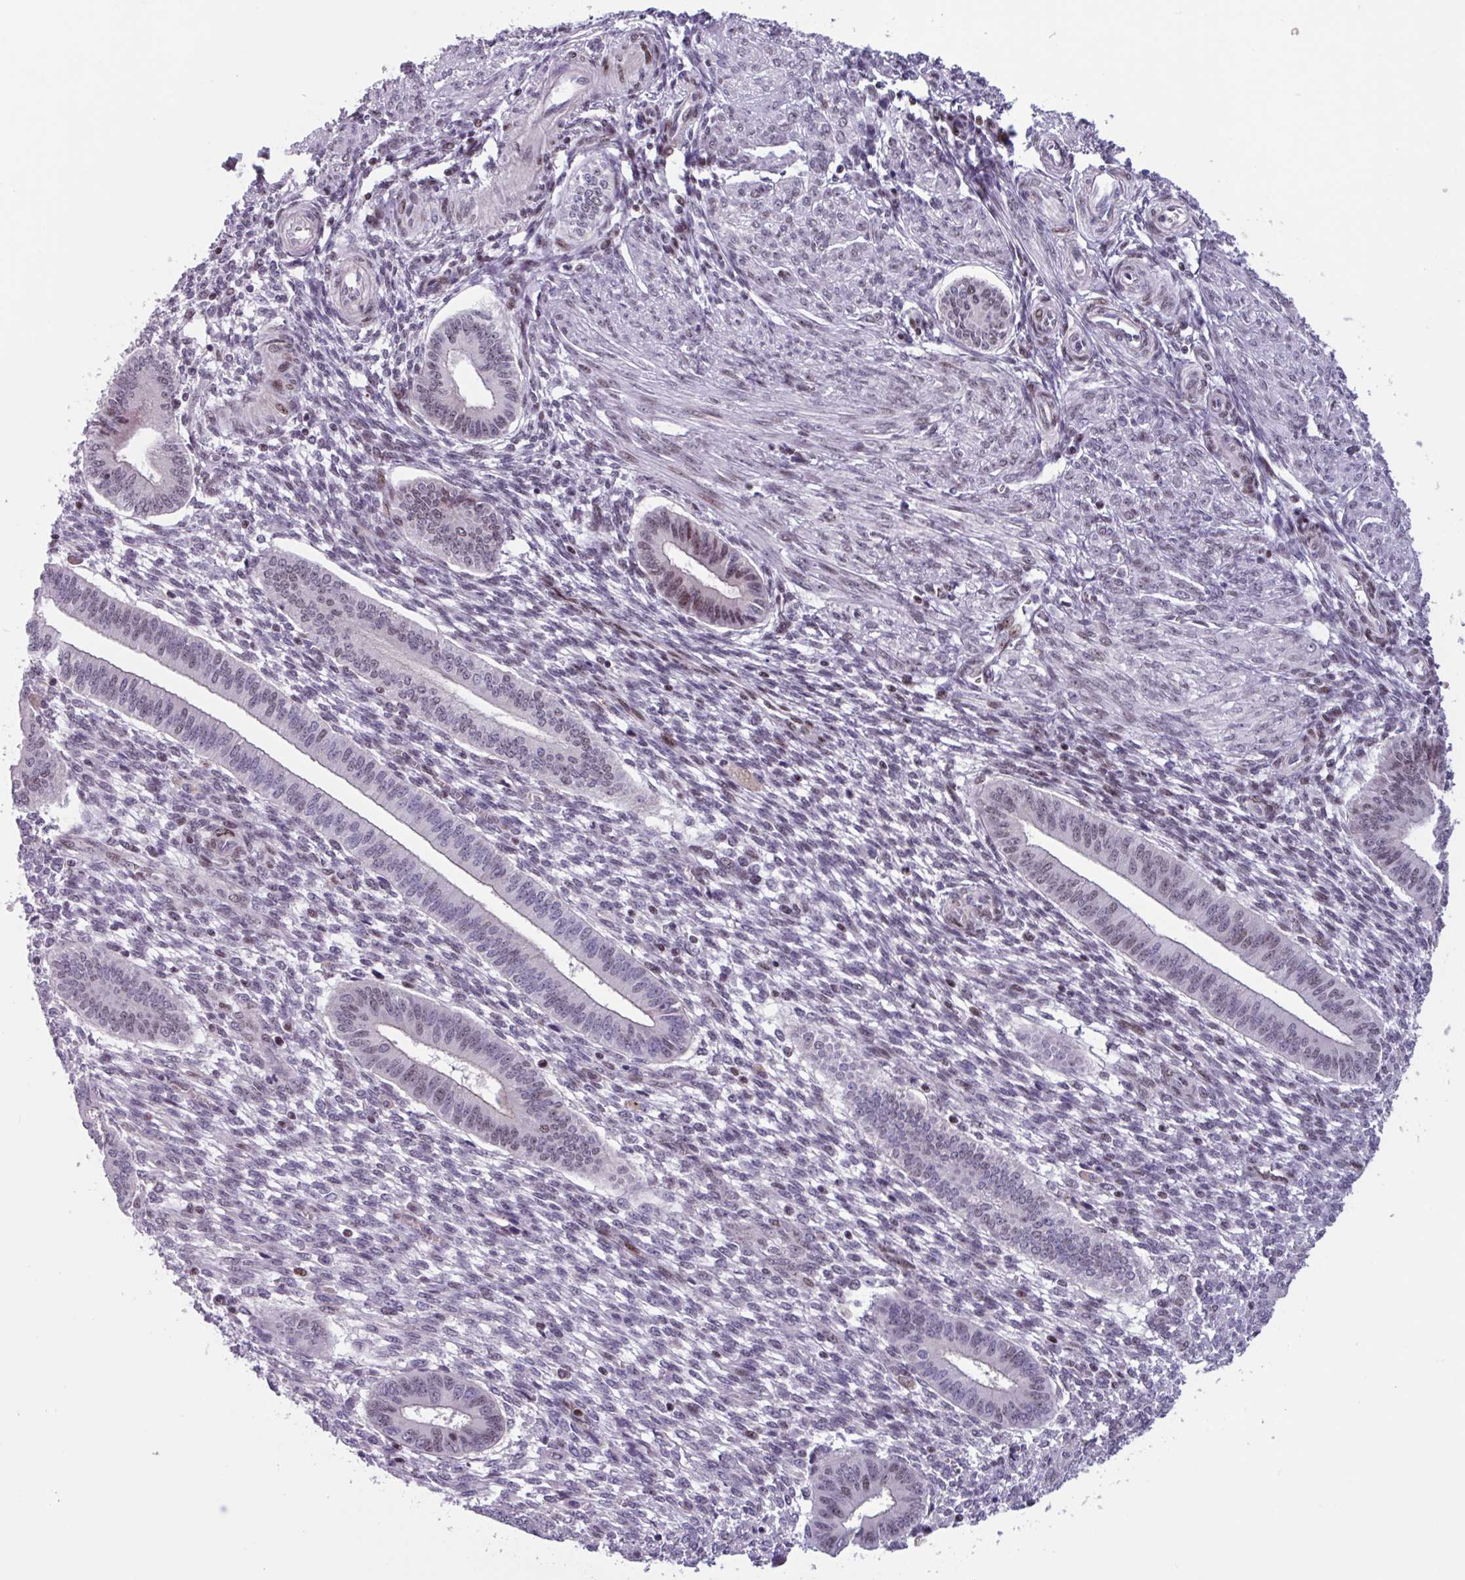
{"staining": {"intensity": "negative", "quantity": "none", "location": "none"}, "tissue": "endometrium", "cell_type": "Cells in endometrial stroma", "image_type": "normal", "snomed": [{"axis": "morphology", "description": "Normal tissue, NOS"}, {"axis": "topography", "description": "Endometrium"}], "caption": "Endometrium stained for a protein using IHC displays no expression cells in endometrial stroma.", "gene": "ZNF575", "patient": {"sex": "female", "age": 36}}